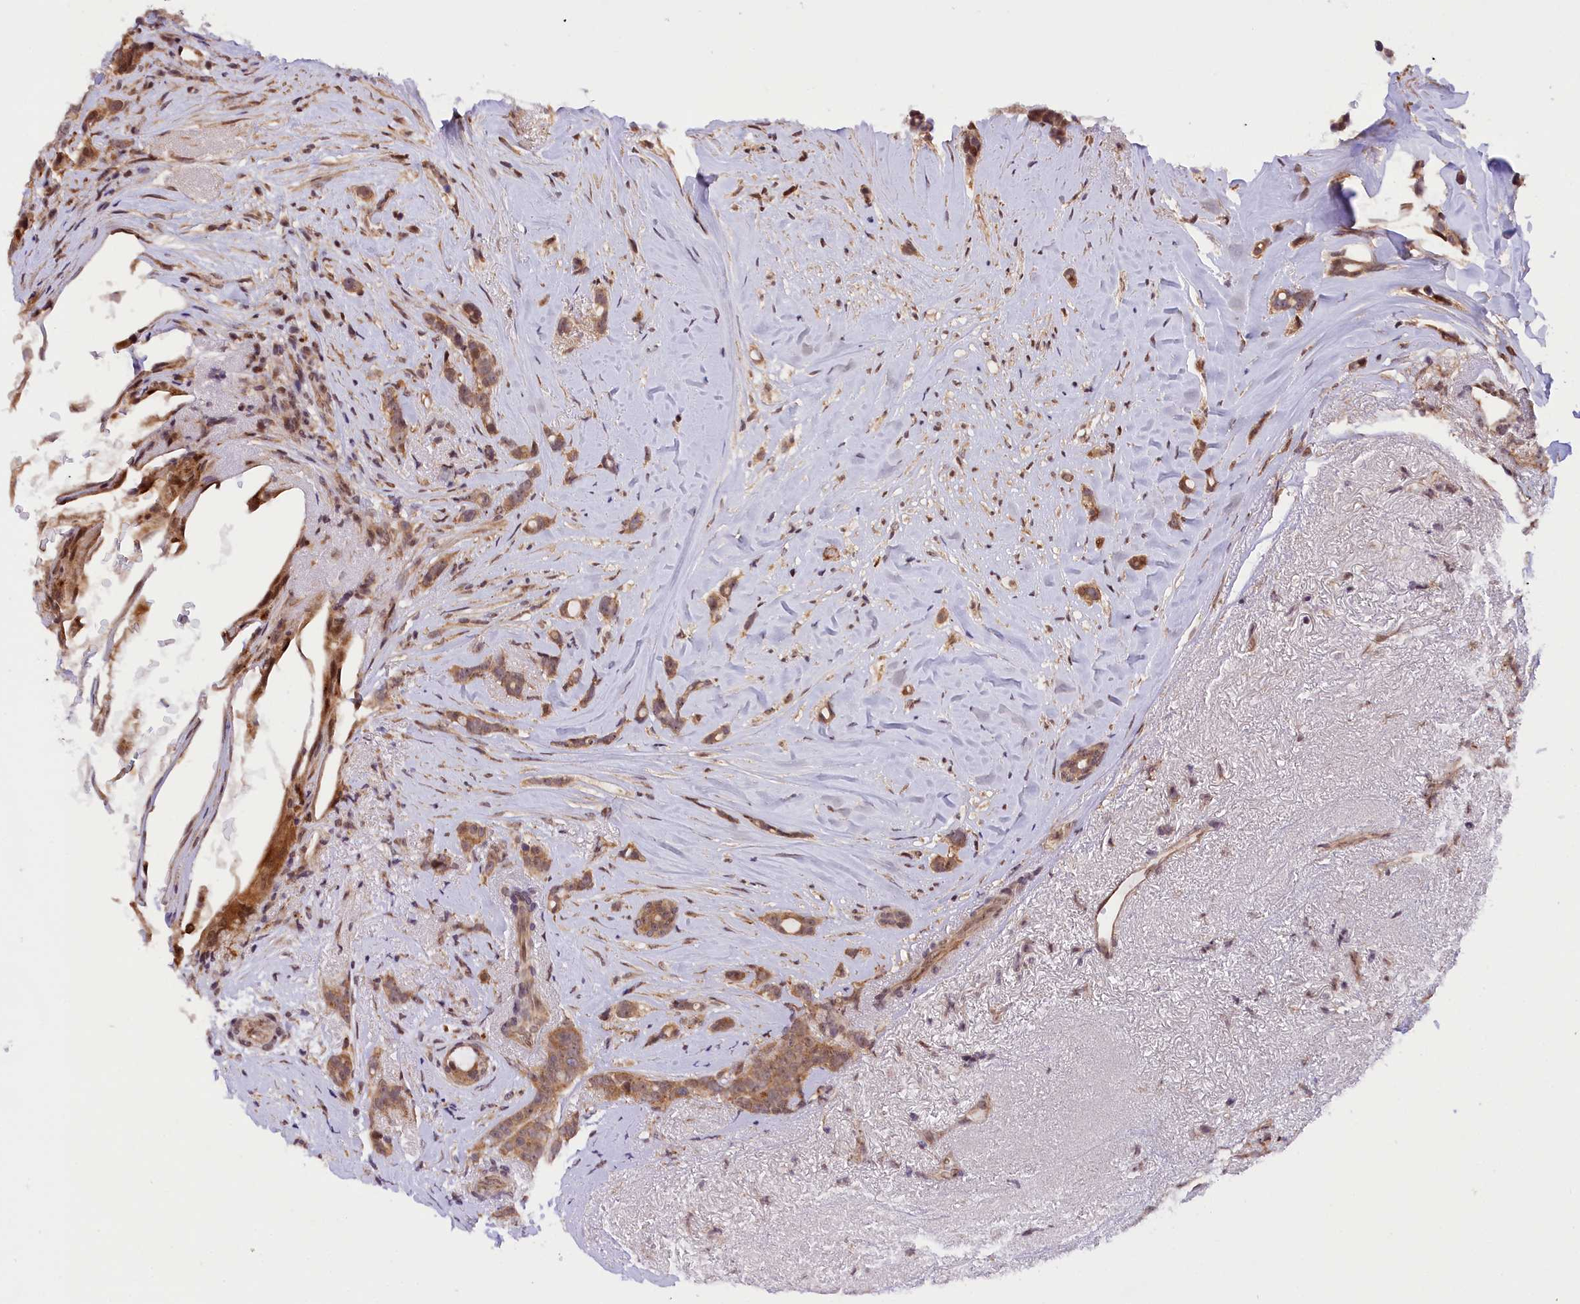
{"staining": {"intensity": "moderate", "quantity": ">75%", "location": "cytoplasmic/membranous,nuclear"}, "tissue": "breast cancer", "cell_type": "Tumor cells", "image_type": "cancer", "snomed": [{"axis": "morphology", "description": "Lobular carcinoma"}, {"axis": "topography", "description": "Breast"}], "caption": "Immunohistochemistry image of human breast lobular carcinoma stained for a protein (brown), which shows medium levels of moderate cytoplasmic/membranous and nuclear staining in about >75% of tumor cells.", "gene": "SAMD4A", "patient": {"sex": "female", "age": 51}}